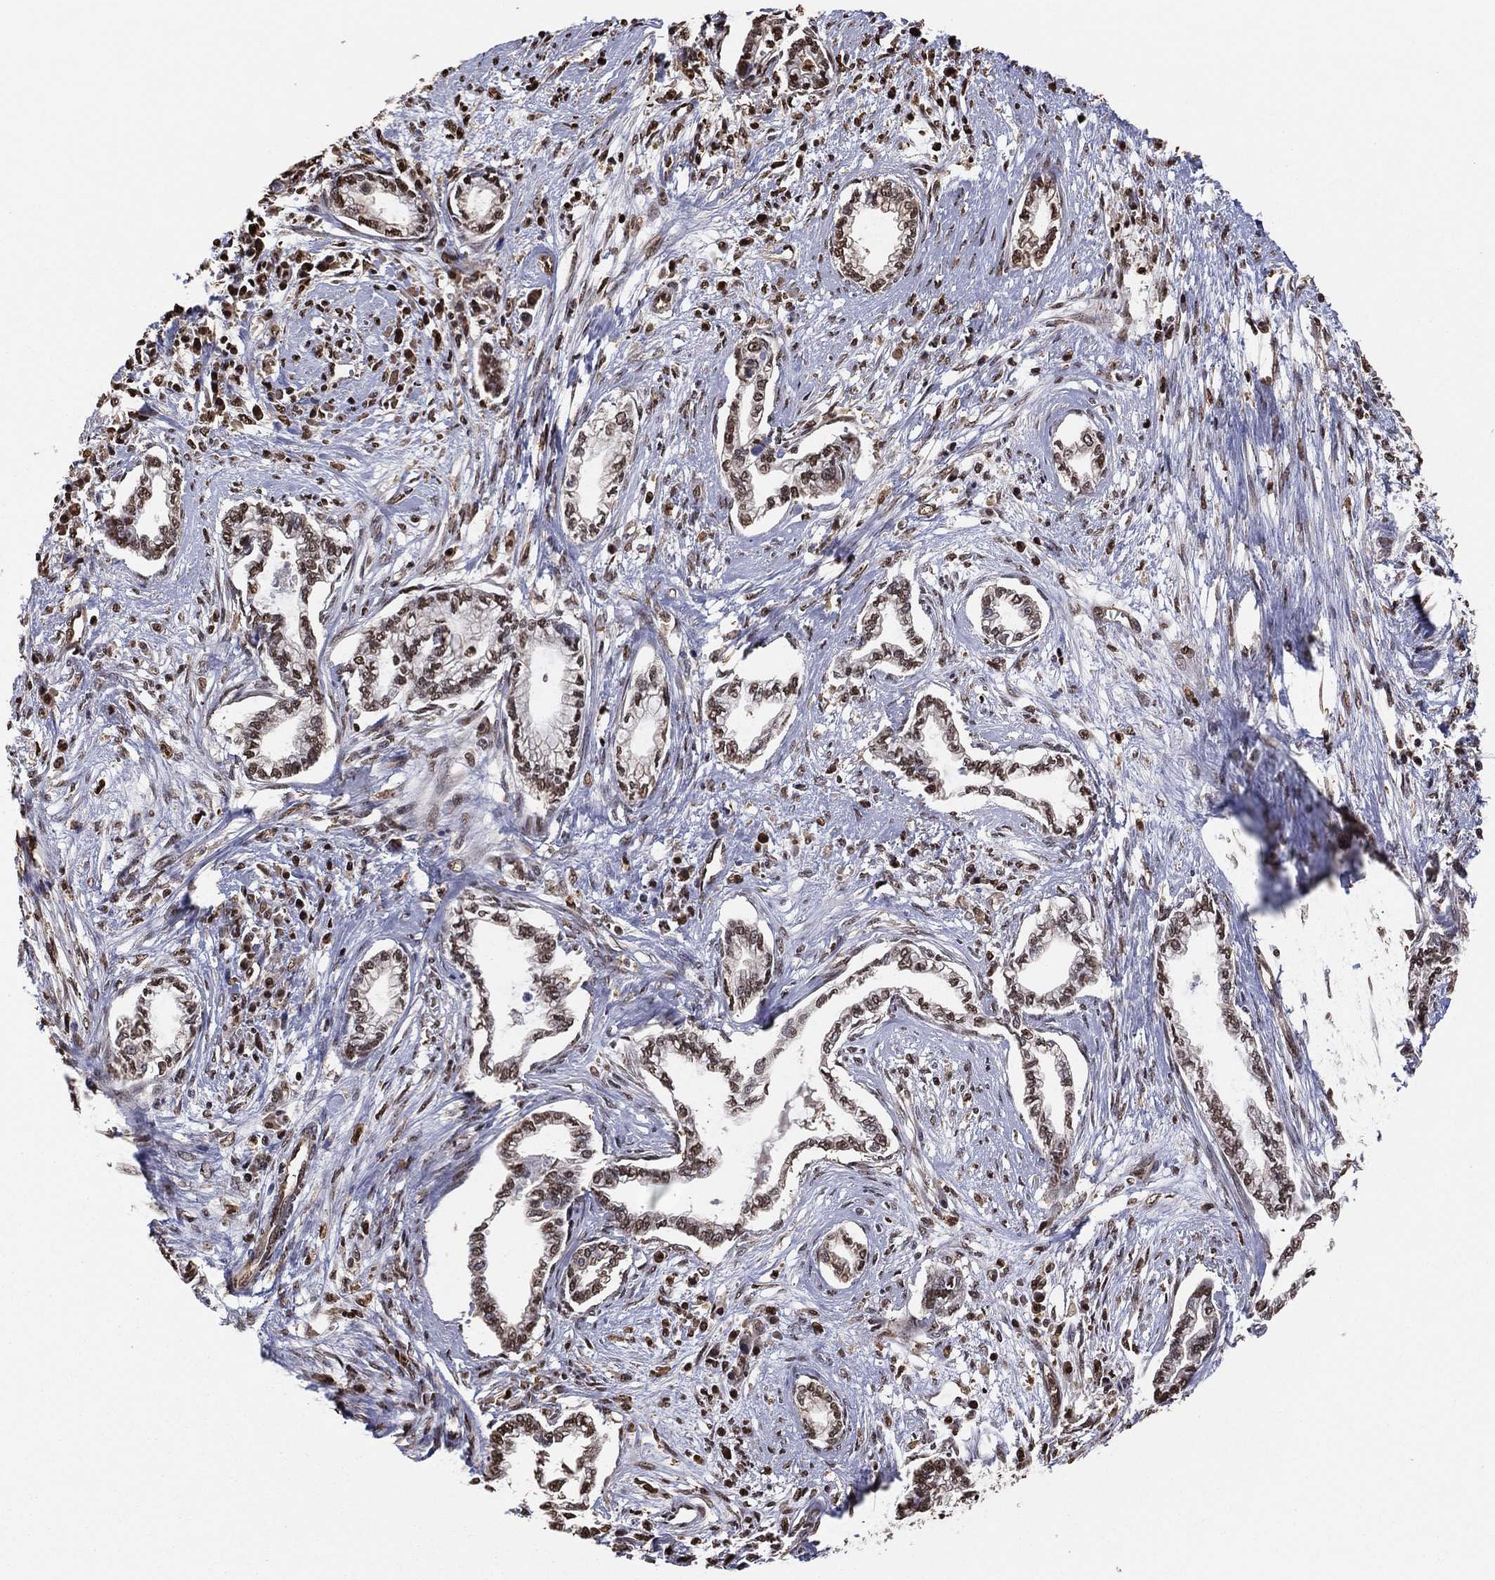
{"staining": {"intensity": "moderate", "quantity": ">75%", "location": "nuclear"}, "tissue": "cervical cancer", "cell_type": "Tumor cells", "image_type": "cancer", "snomed": [{"axis": "morphology", "description": "Adenocarcinoma, NOS"}, {"axis": "topography", "description": "Cervix"}], "caption": "Protein expression analysis of cervical cancer reveals moderate nuclear staining in about >75% of tumor cells.", "gene": "GAPDH", "patient": {"sex": "female", "age": 62}}